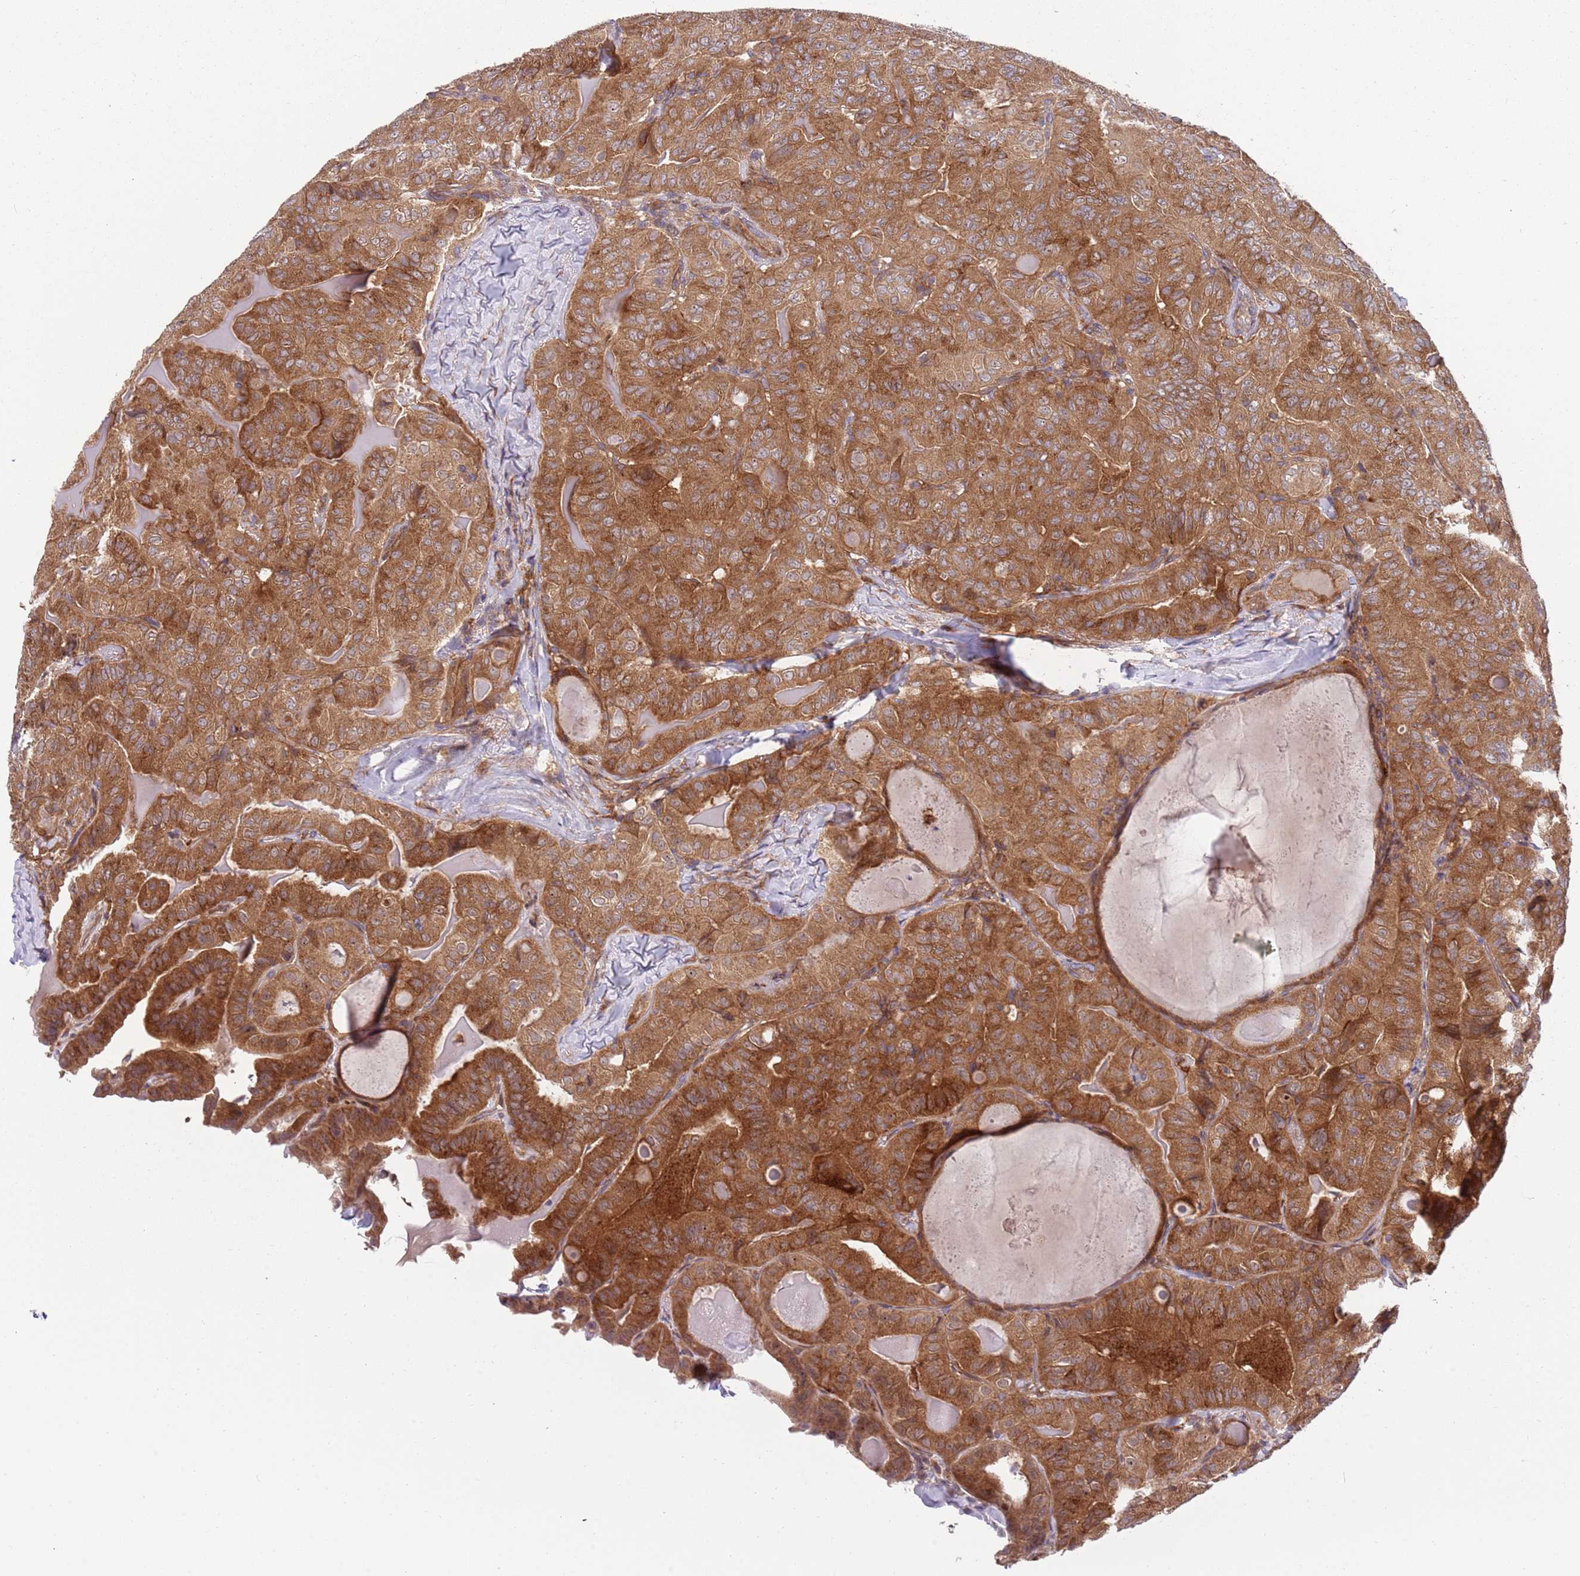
{"staining": {"intensity": "strong", "quantity": ">75%", "location": "cytoplasmic/membranous"}, "tissue": "thyroid cancer", "cell_type": "Tumor cells", "image_type": "cancer", "snomed": [{"axis": "morphology", "description": "Papillary adenocarcinoma, NOS"}, {"axis": "topography", "description": "Thyroid gland"}], "caption": "Immunohistochemical staining of thyroid cancer demonstrates high levels of strong cytoplasmic/membranous positivity in about >75% of tumor cells.", "gene": "GGA1", "patient": {"sex": "female", "age": 68}}